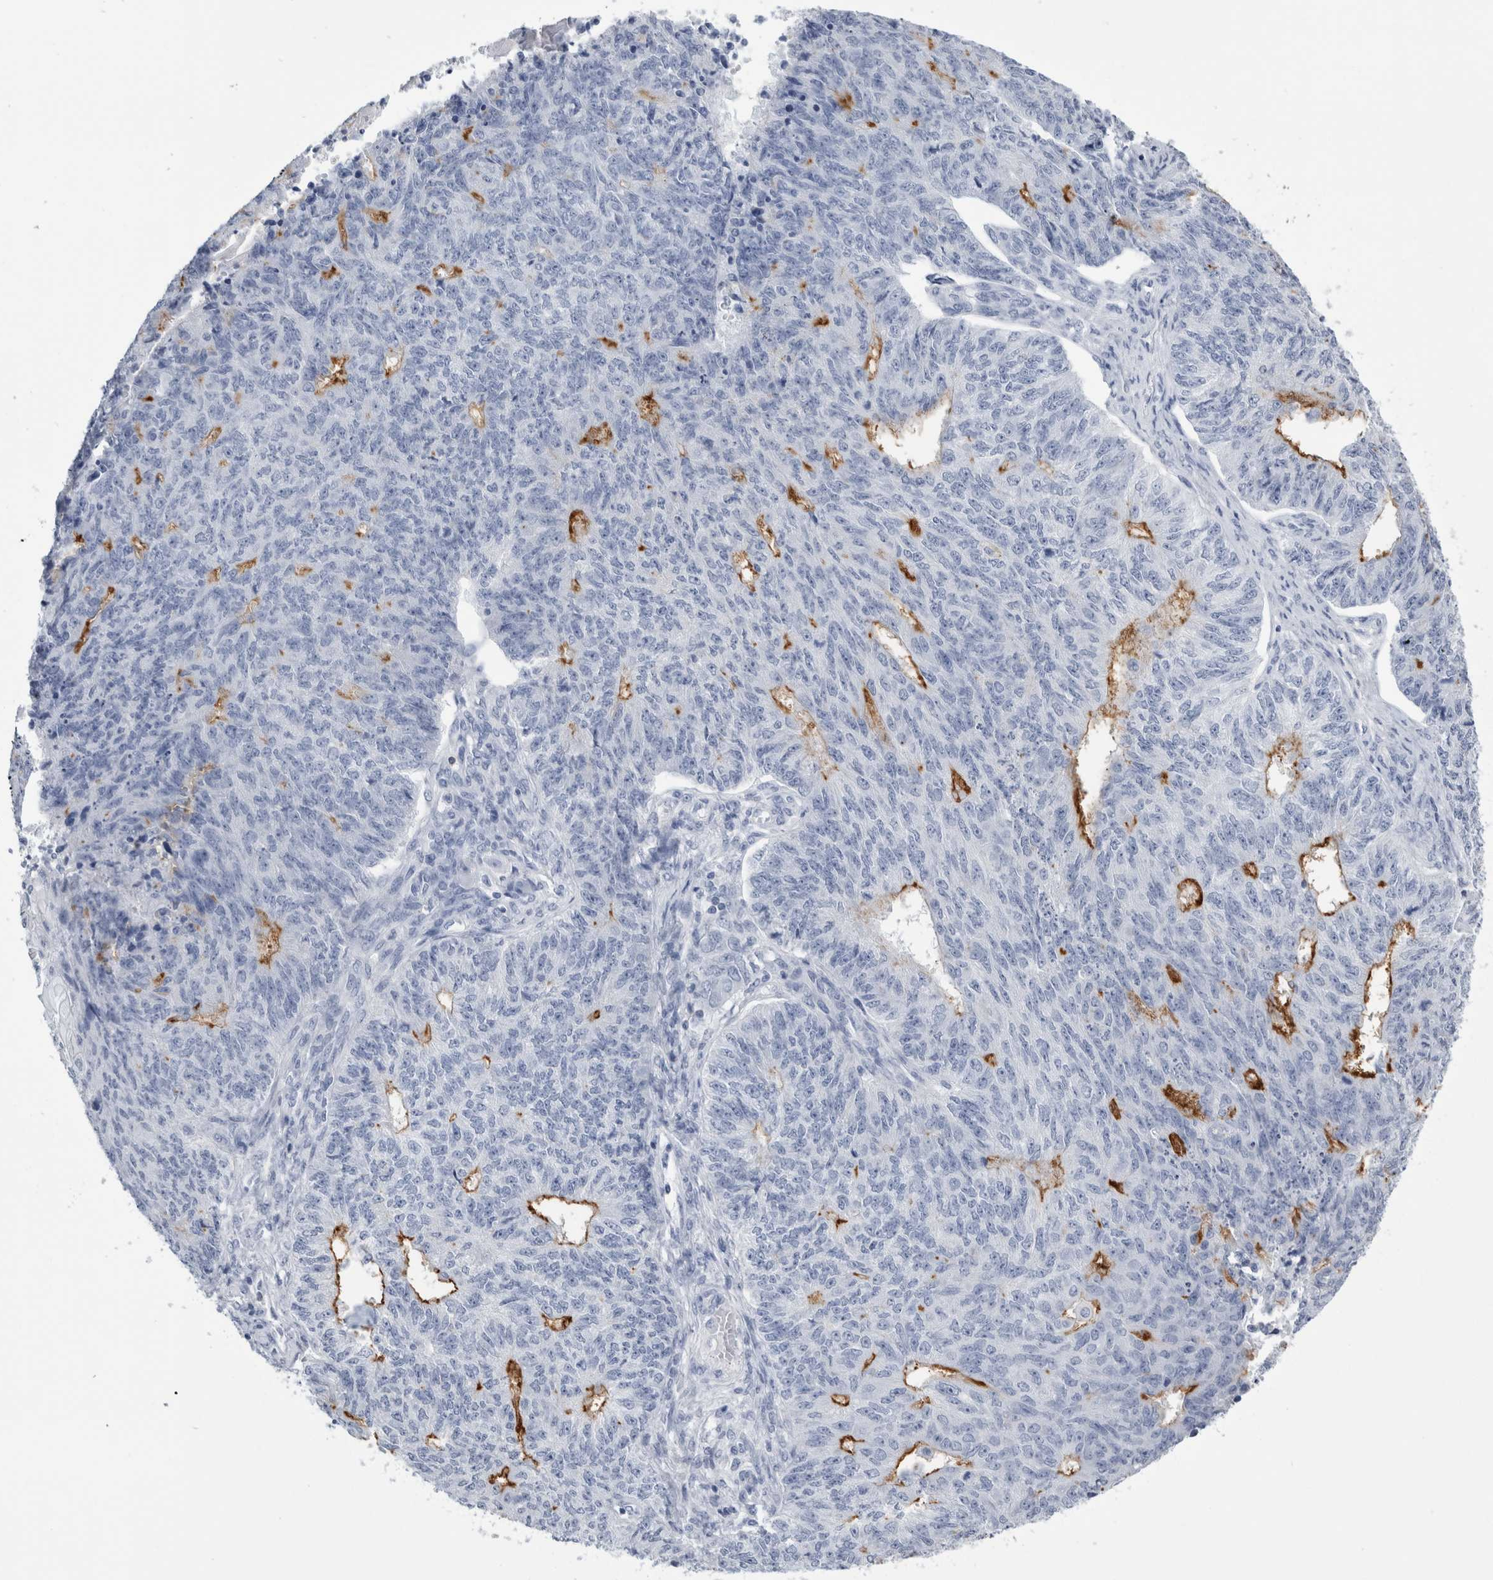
{"staining": {"intensity": "moderate", "quantity": "<25%", "location": "cytoplasmic/membranous"}, "tissue": "endometrial cancer", "cell_type": "Tumor cells", "image_type": "cancer", "snomed": [{"axis": "morphology", "description": "Adenocarcinoma, NOS"}, {"axis": "topography", "description": "Endometrium"}], "caption": "Immunohistochemistry (IHC) photomicrograph of neoplastic tissue: human endometrial adenocarcinoma stained using immunohistochemistry displays low levels of moderate protein expression localized specifically in the cytoplasmic/membranous of tumor cells, appearing as a cytoplasmic/membranous brown color.", "gene": "ANKFY1", "patient": {"sex": "female", "age": 32}}